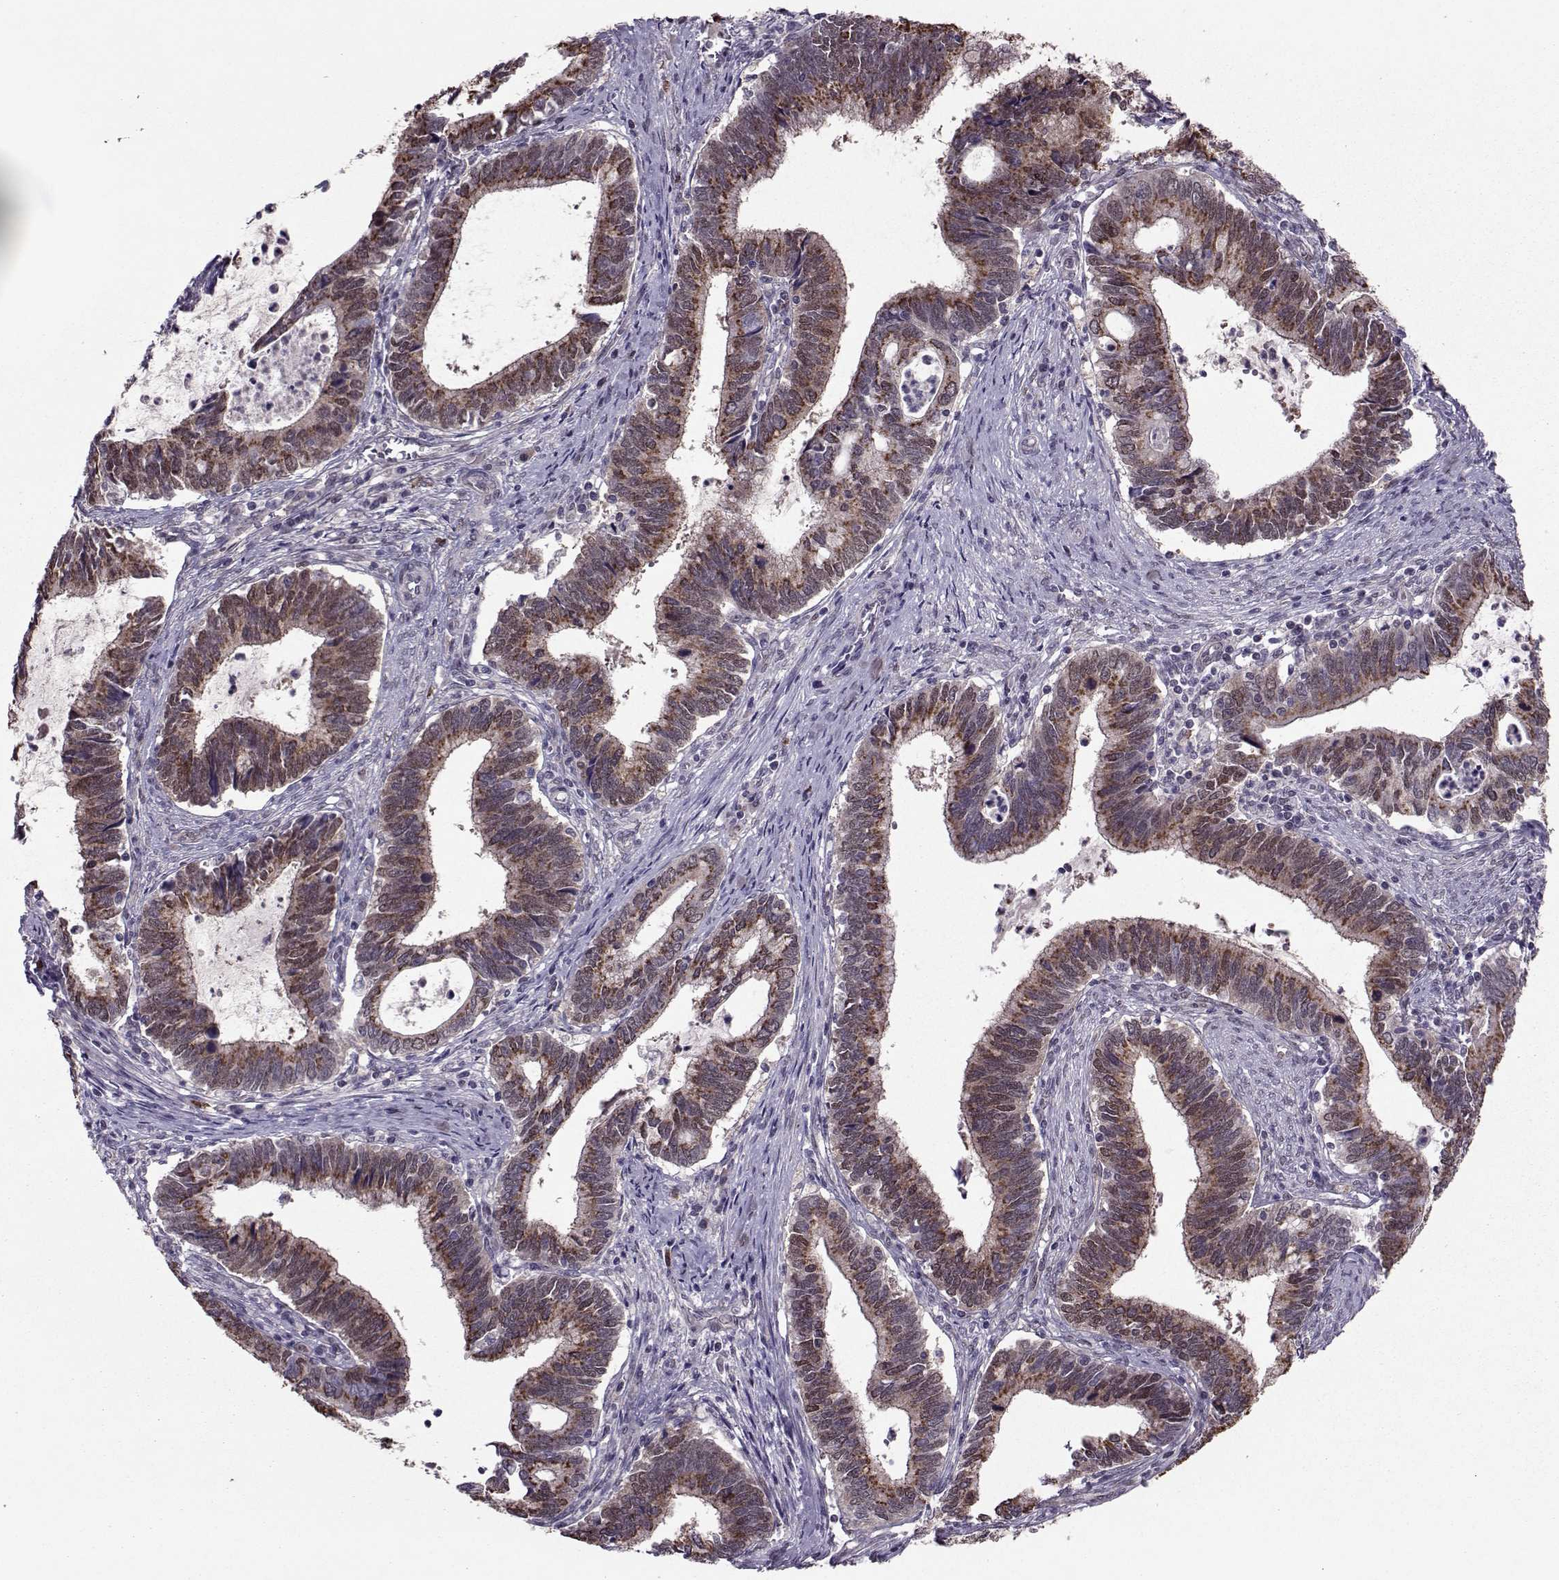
{"staining": {"intensity": "moderate", "quantity": ">75%", "location": "cytoplasmic/membranous,nuclear"}, "tissue": "cervical cancer", "cell_type": "Tumor cells", "image_type": "cancer", "snomed": [{"axis": "morphology", "description": "Adenocarcinoma, NOS"}, {"axis": "topography", "description": "Cervix"}], "caption": "Brown immunohistochemical staining in cervical adenocarcinoma demonstrates moderate cytoplasmic/membranous and nuclear positivity in approximately >75% of tumor cells.", "gene": "CDK4", "patient": {"sex": "female", "age": 42}}